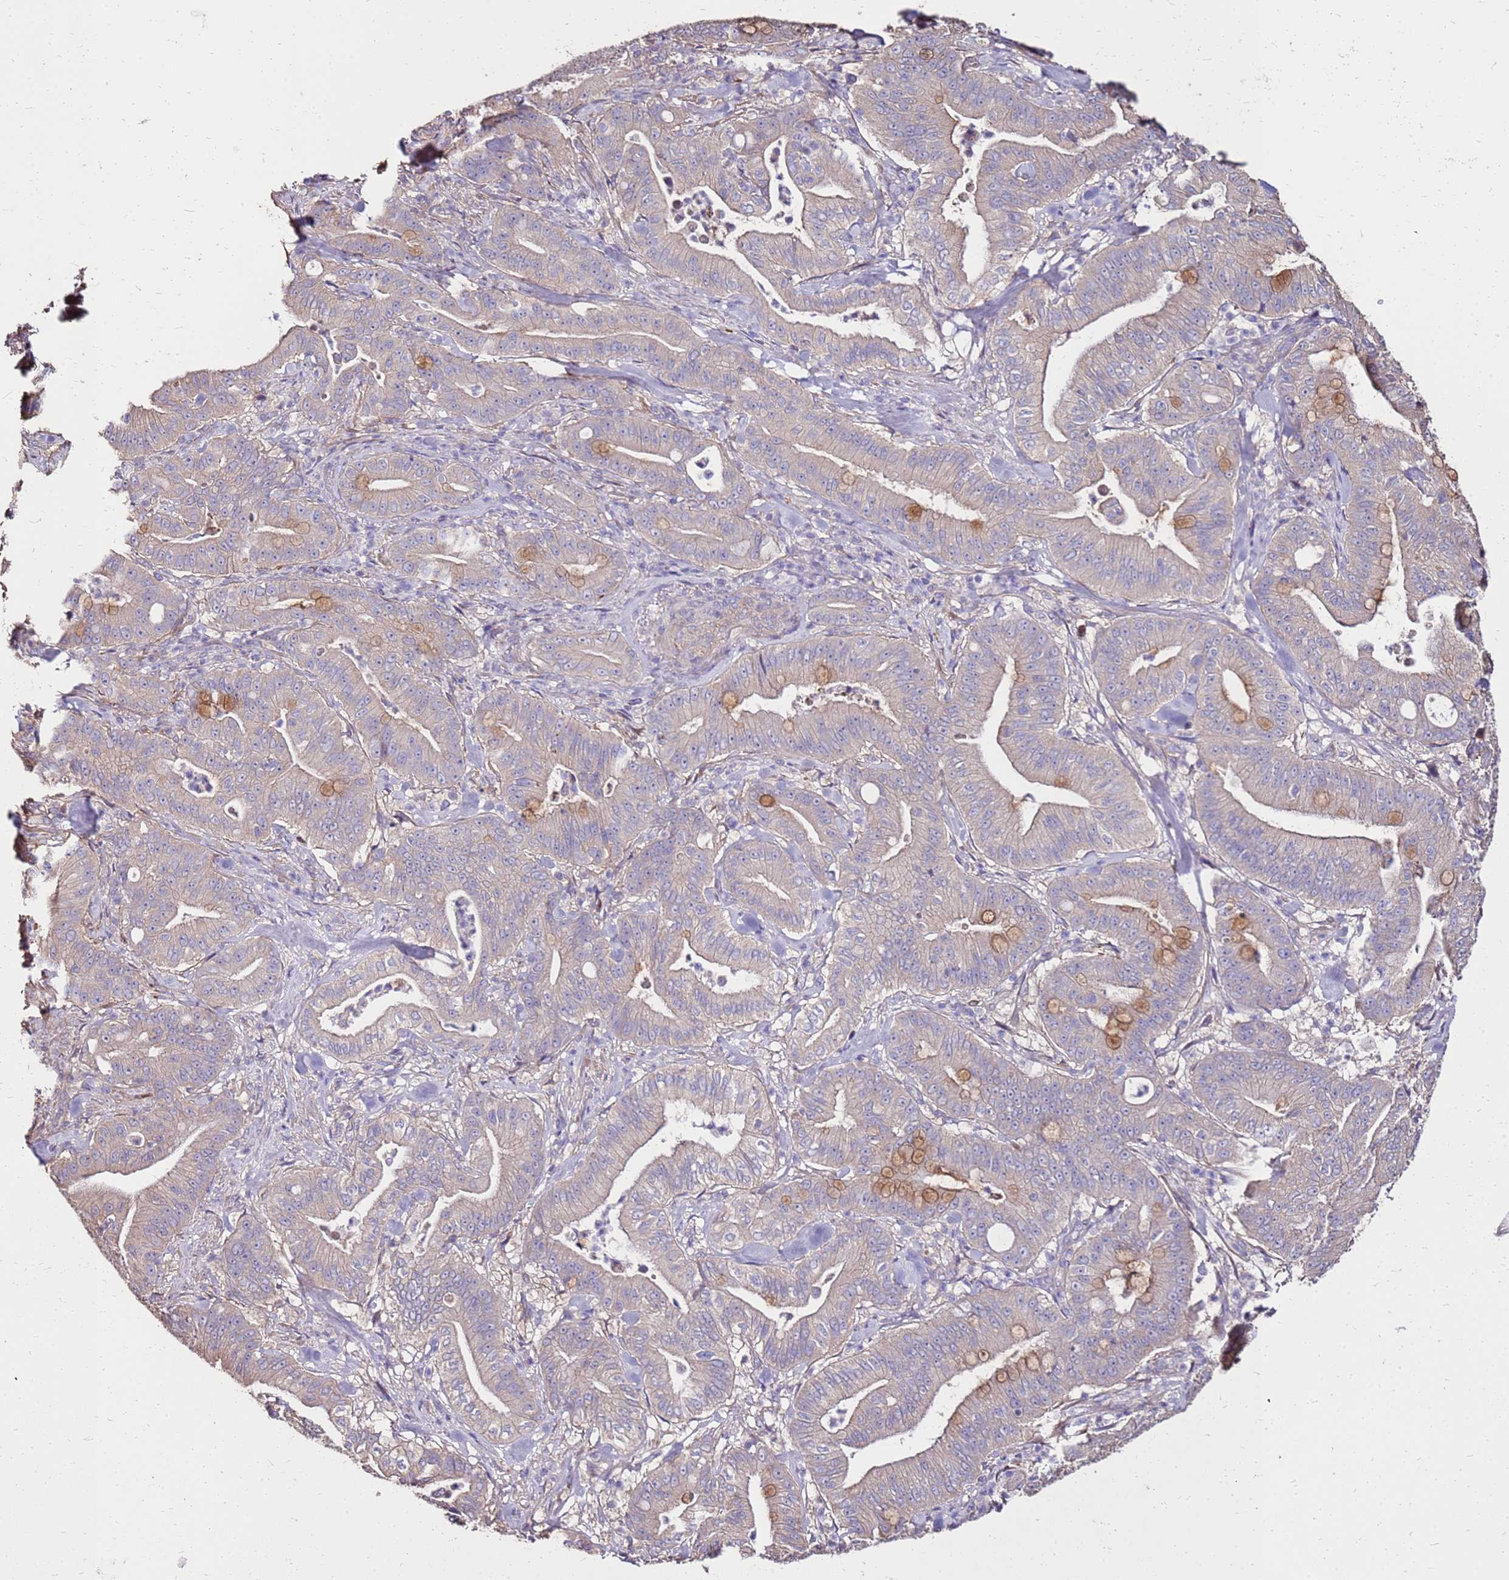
{"staining": {"intensity": "moderate", "quantity": "<25%", "location": "cytoplasmic/membranous"}, "tissue": "pancreatic cancer", "cell_type": "Tumor cells", "image_type": "cancer", "snomed": [{"axis": "morphology", "description": "Adenocarcinoma, NOS"}, {"axis": "topography", "description": "Pancreas"}], "caption": "Immunohistochemical staining of adenocarcinoma (pancreatic) reveals low levels of moderate cytoplasmic/membranous staining in about <25% of tumor cells.", "gene": "EXD3", "patient": {"sex": "male", "age": 71}}